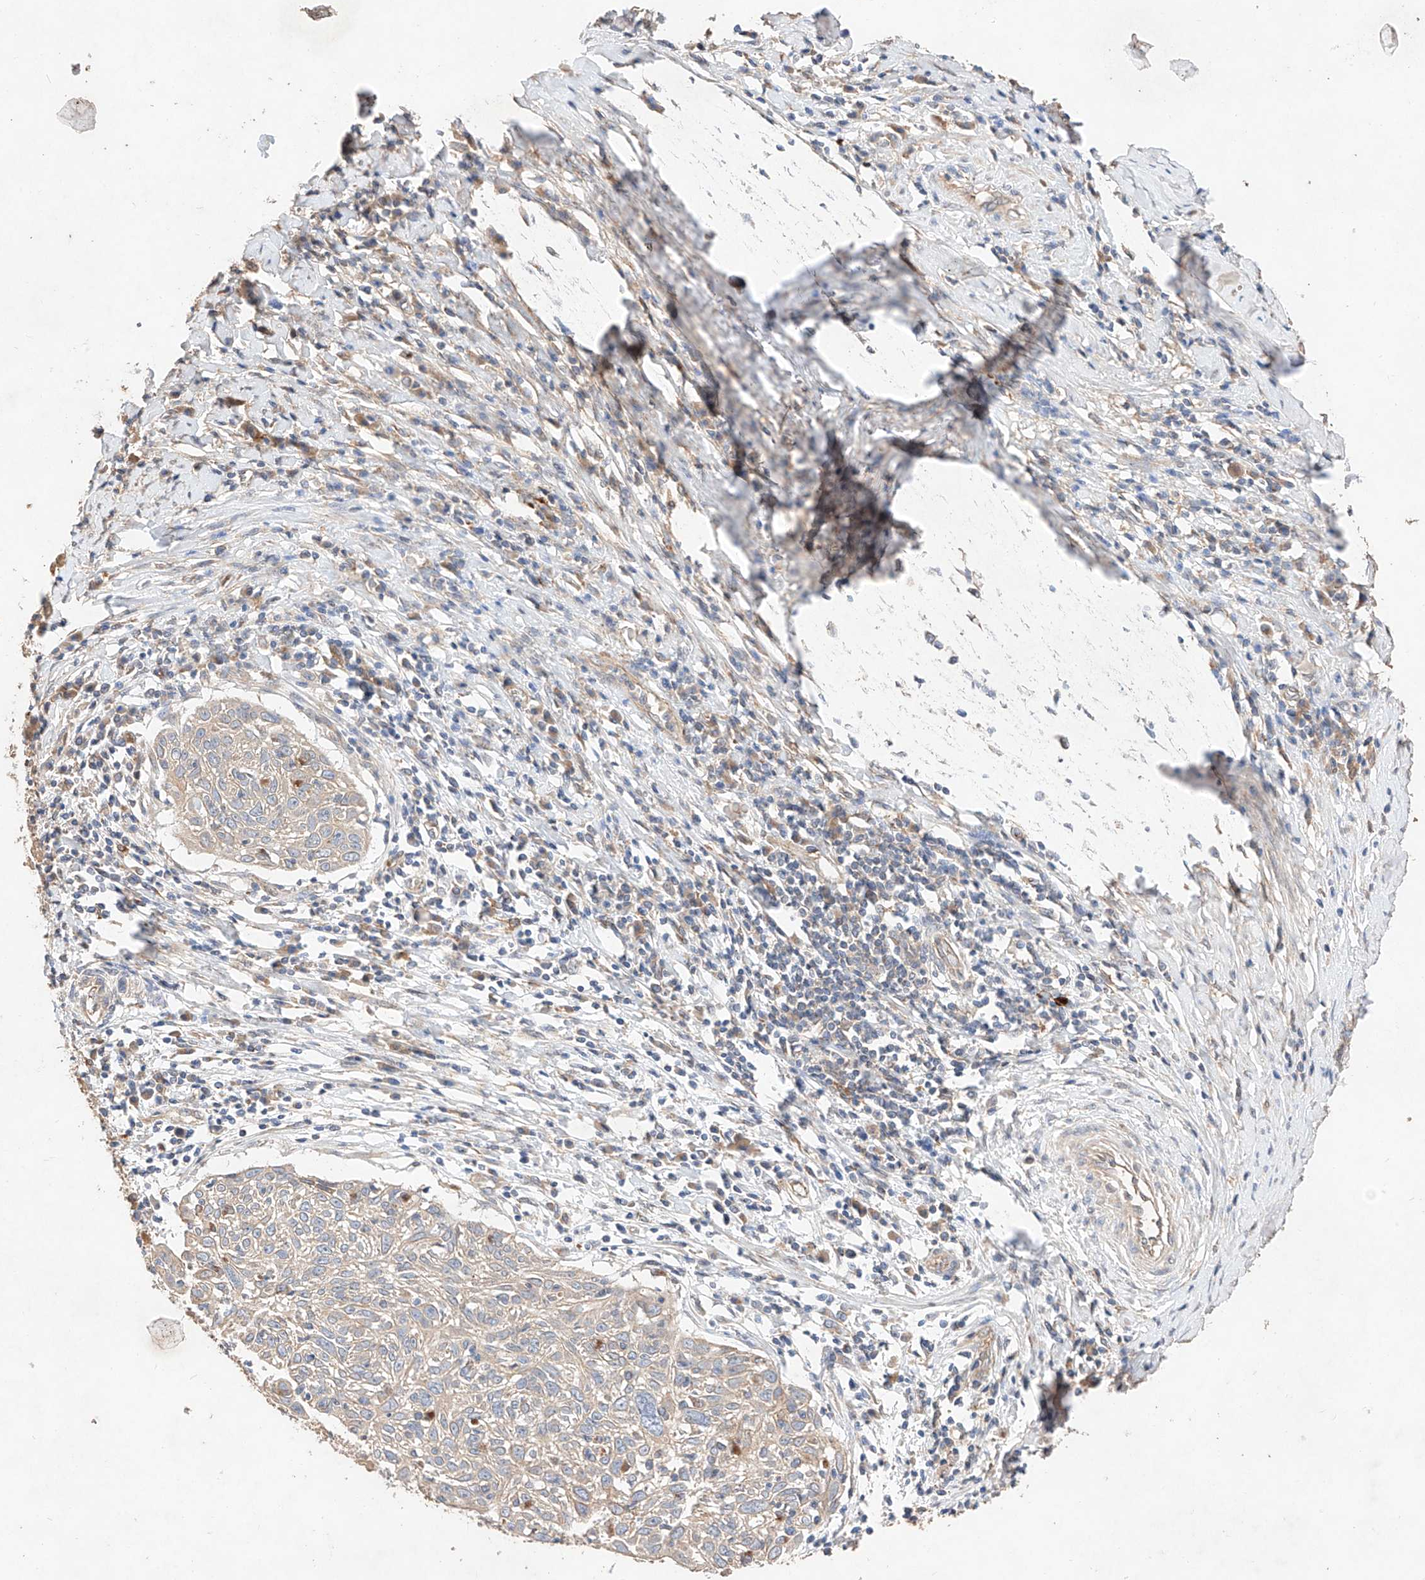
{"staining": {"intensity": "negative", "quantity": "none", "location": "none"}, "tissue": "cervical cancer", "cell_type": "Tumor cells", "image_type": "cancer", "snomed": [{"axis": "morphology", "description": "Squamous cell carcinoma, NOS"}, {"axis": "topography", "description": "Cervix"}], "caption": "Image shows no protein staining in tumor cells of cervical cancer (squamous cell carcinoma) tissue.", "gene": "C6orf62", "patient": {"sex": "female", "age": 51}}